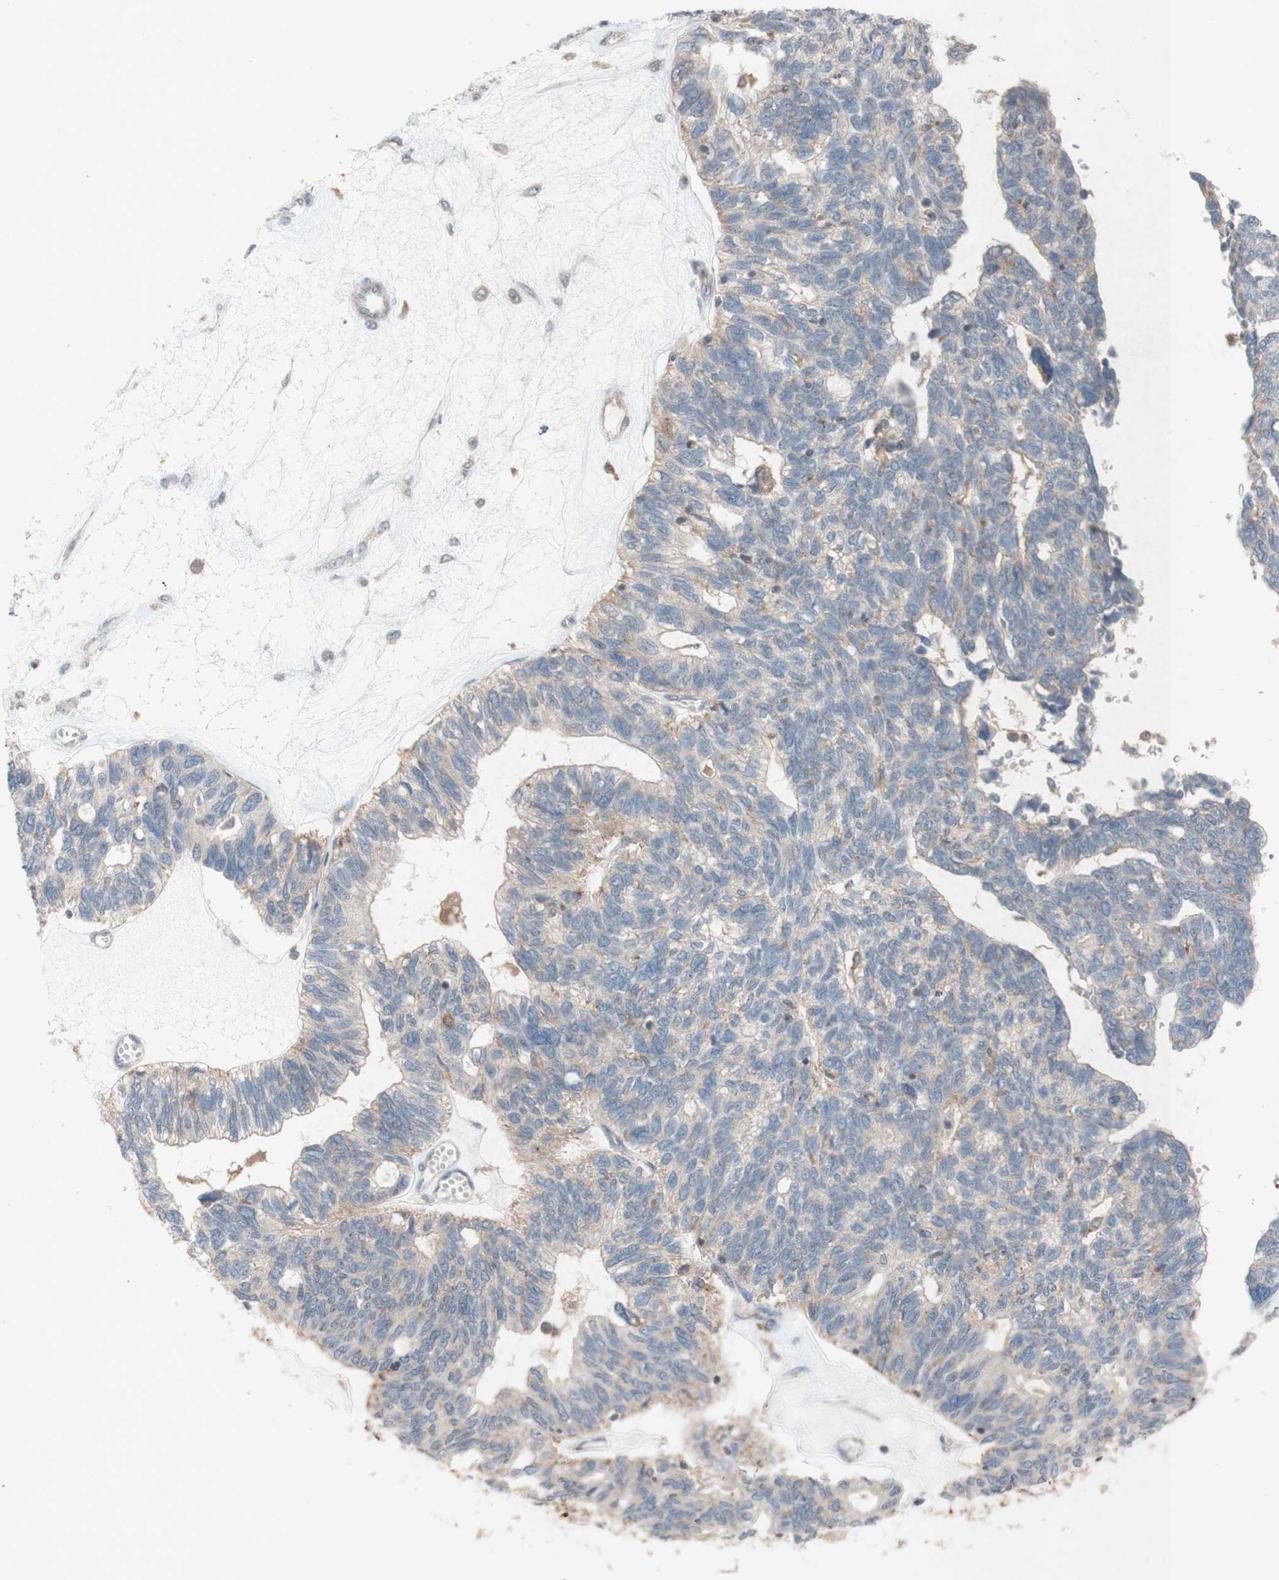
{"staining": {"intensity": "weak", "quantity": "25%-75%", "location": "cytoplasmic/membranous"}, "tissue": "ovarian cancer", "cell_type": "Tumor cells", "image_type": "cancer", "snomed": [{"axis": "morphology", "description": "Cystadenocarcinoma, serous, NOS"}, {"axis": "topography", "description": "Ovary"}], "caption": "Immunohistochemistry (IHC) micrograph of serous cystadenocarcinoma (ovarian) stained for a protein (brown), which shows low levels of weak cytoplasmic/membranous positivity in approximately 25%-75% of tumor cells.", "gene": "ATP6V1F", "patient": {"sex": "female", "age": 79}}